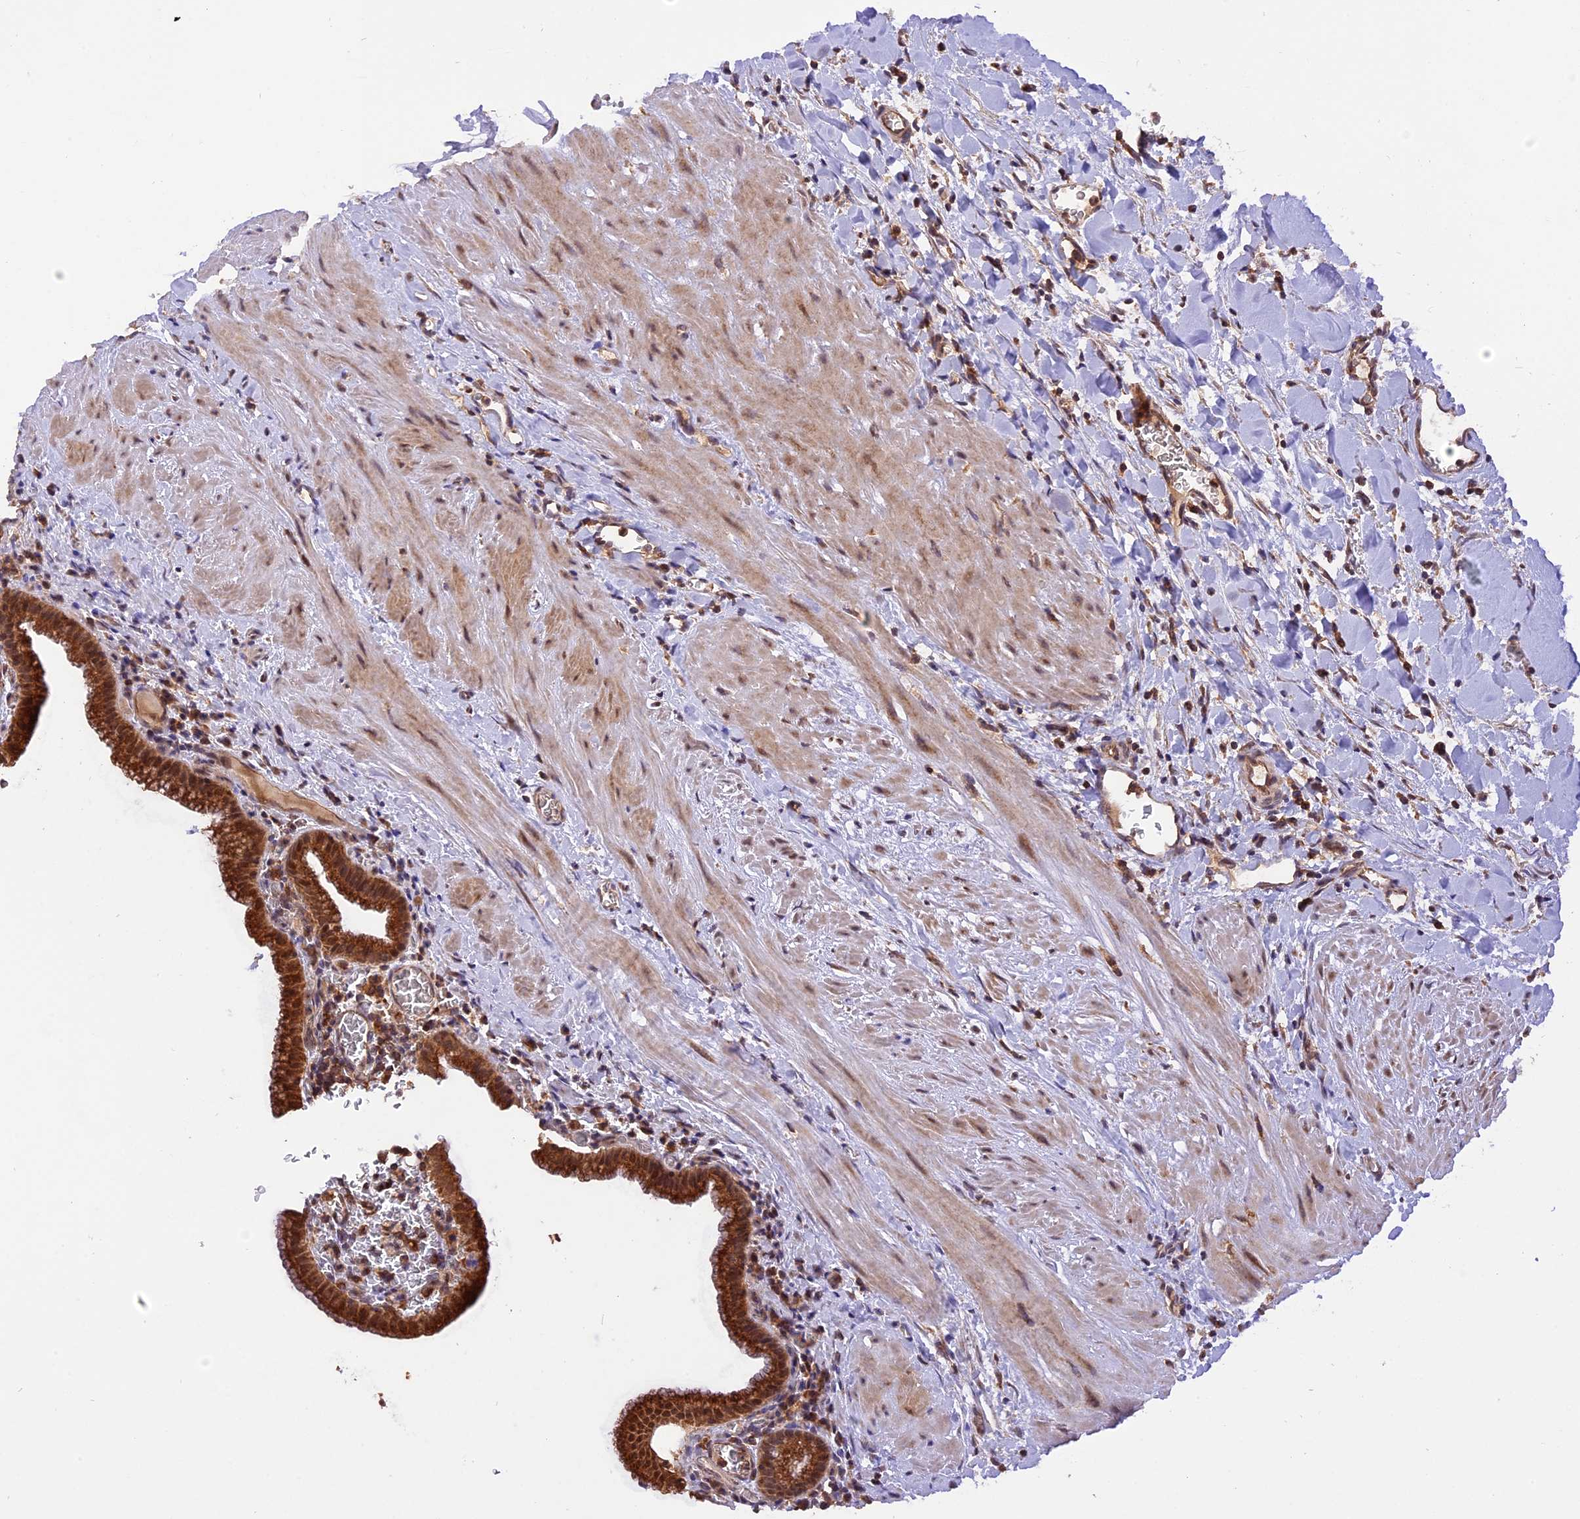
{"staining": {"intensity": "strong", "quantity": ">75%", "location": "cytoplasmic/membranous"}, "tissue": "gallbladder", "cell_type": "Glandular cells", "image_type": "normal", "snomed": [{"axis": "morphology", "description": "Normal tissue, NOS"}, {"axis": "topography", "description": "Gallbladder"}], "caption": "A photomicrograph of human gallbladder stained for a protein demonstrates strong cytoplasmic/membranous brown staining in glandular cells.", "gene": "PEX3", "patient": {"sex": "male", "age": 78}}